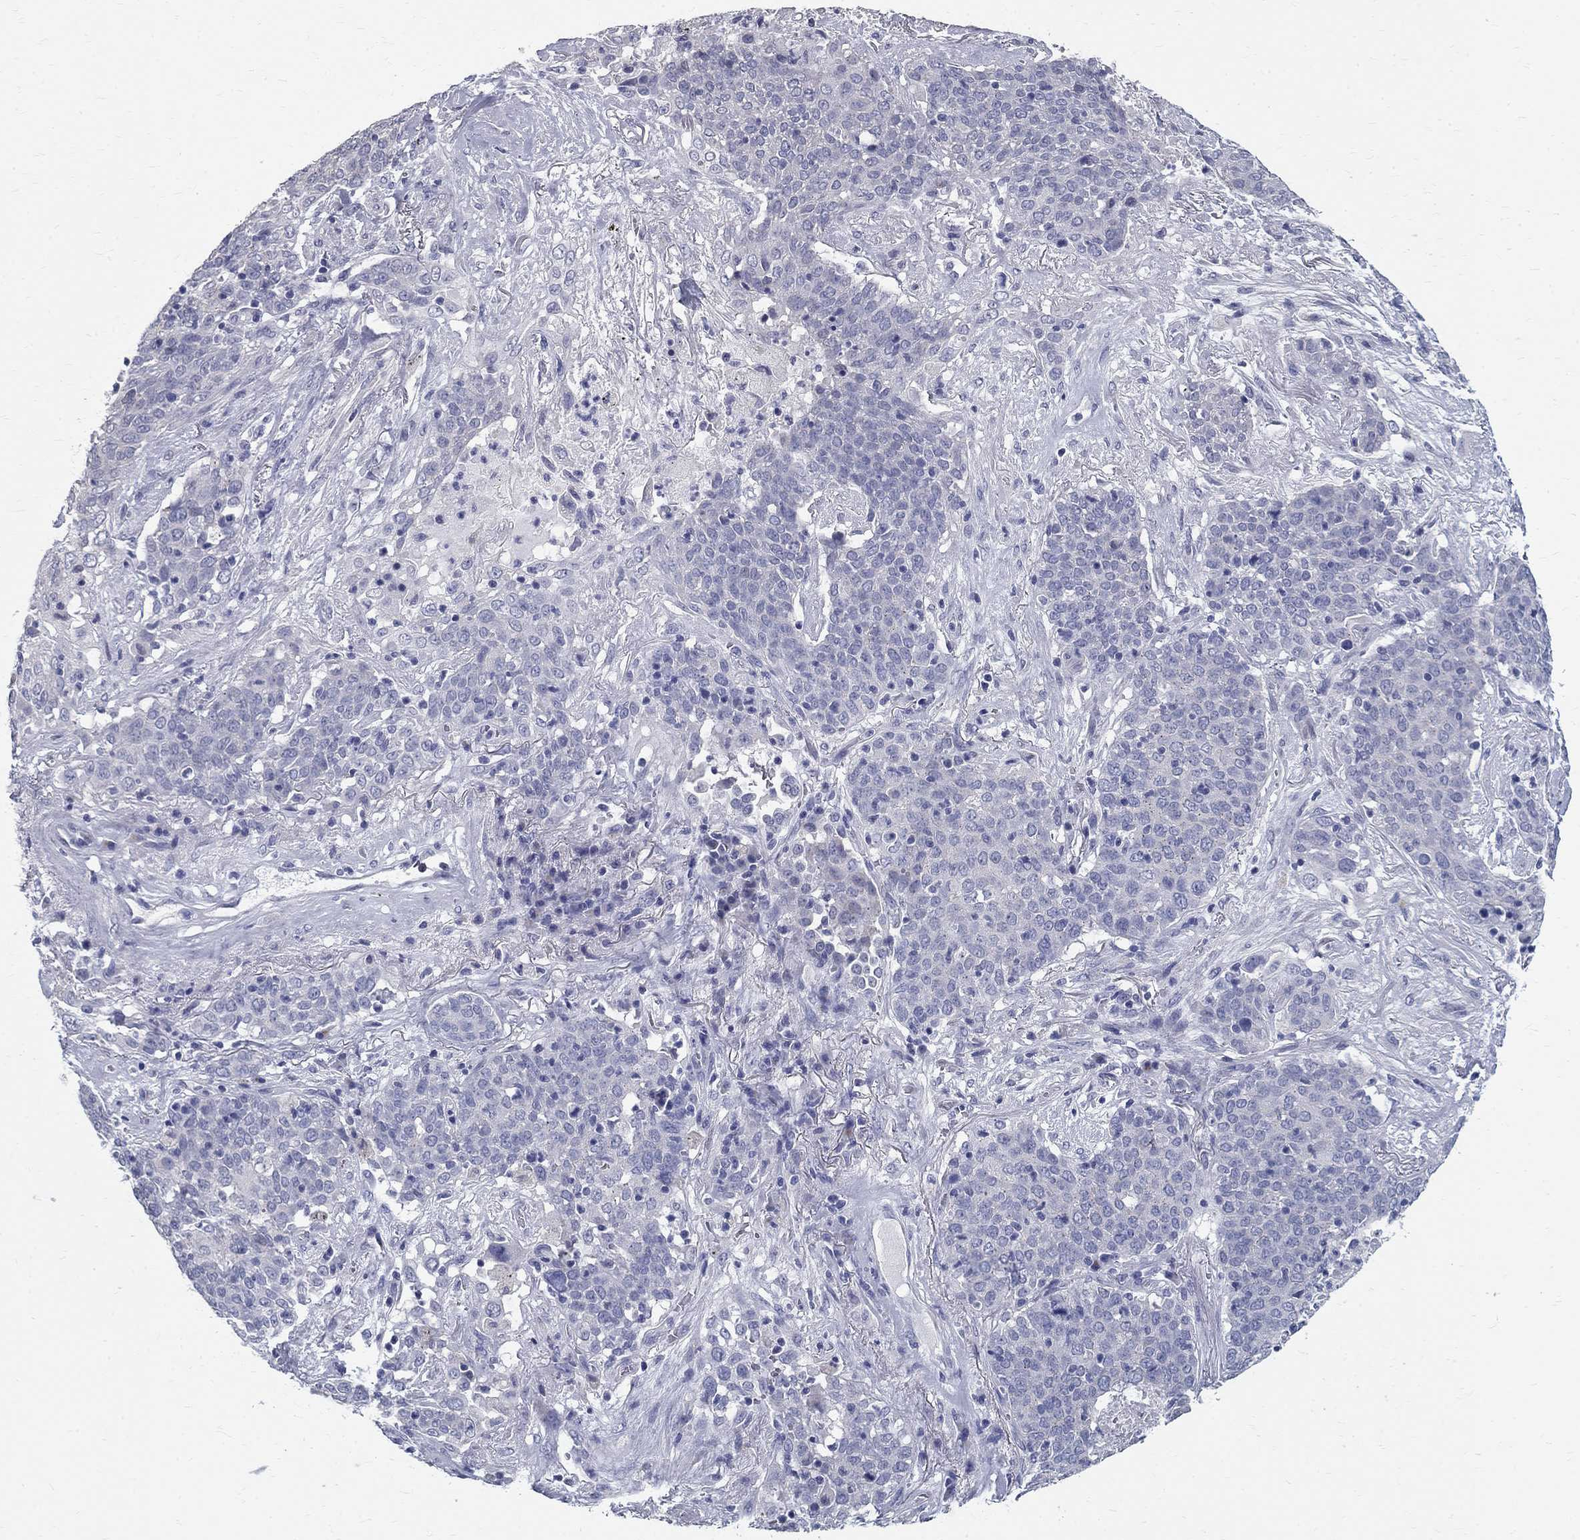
{"staining": {"intensity": "negative", "quantity": "none", "location": "none"}, "tissue": "lung cancer", "cell_type": "Tumor cells", "image_type": "cancer", "snomed": [{"axis": "morphology", "description": "Squamous cell carcinoma, NOS"}, {"axis": "topography", "description": "Lung"}], "caption": "This is an immunohistochemistry (IHC) micrograph of human lung squamous cell carcinoma. There is no expression in tumor cells.", "gene": "TGM4", "patient": {"sex": "male", "age": 82}}